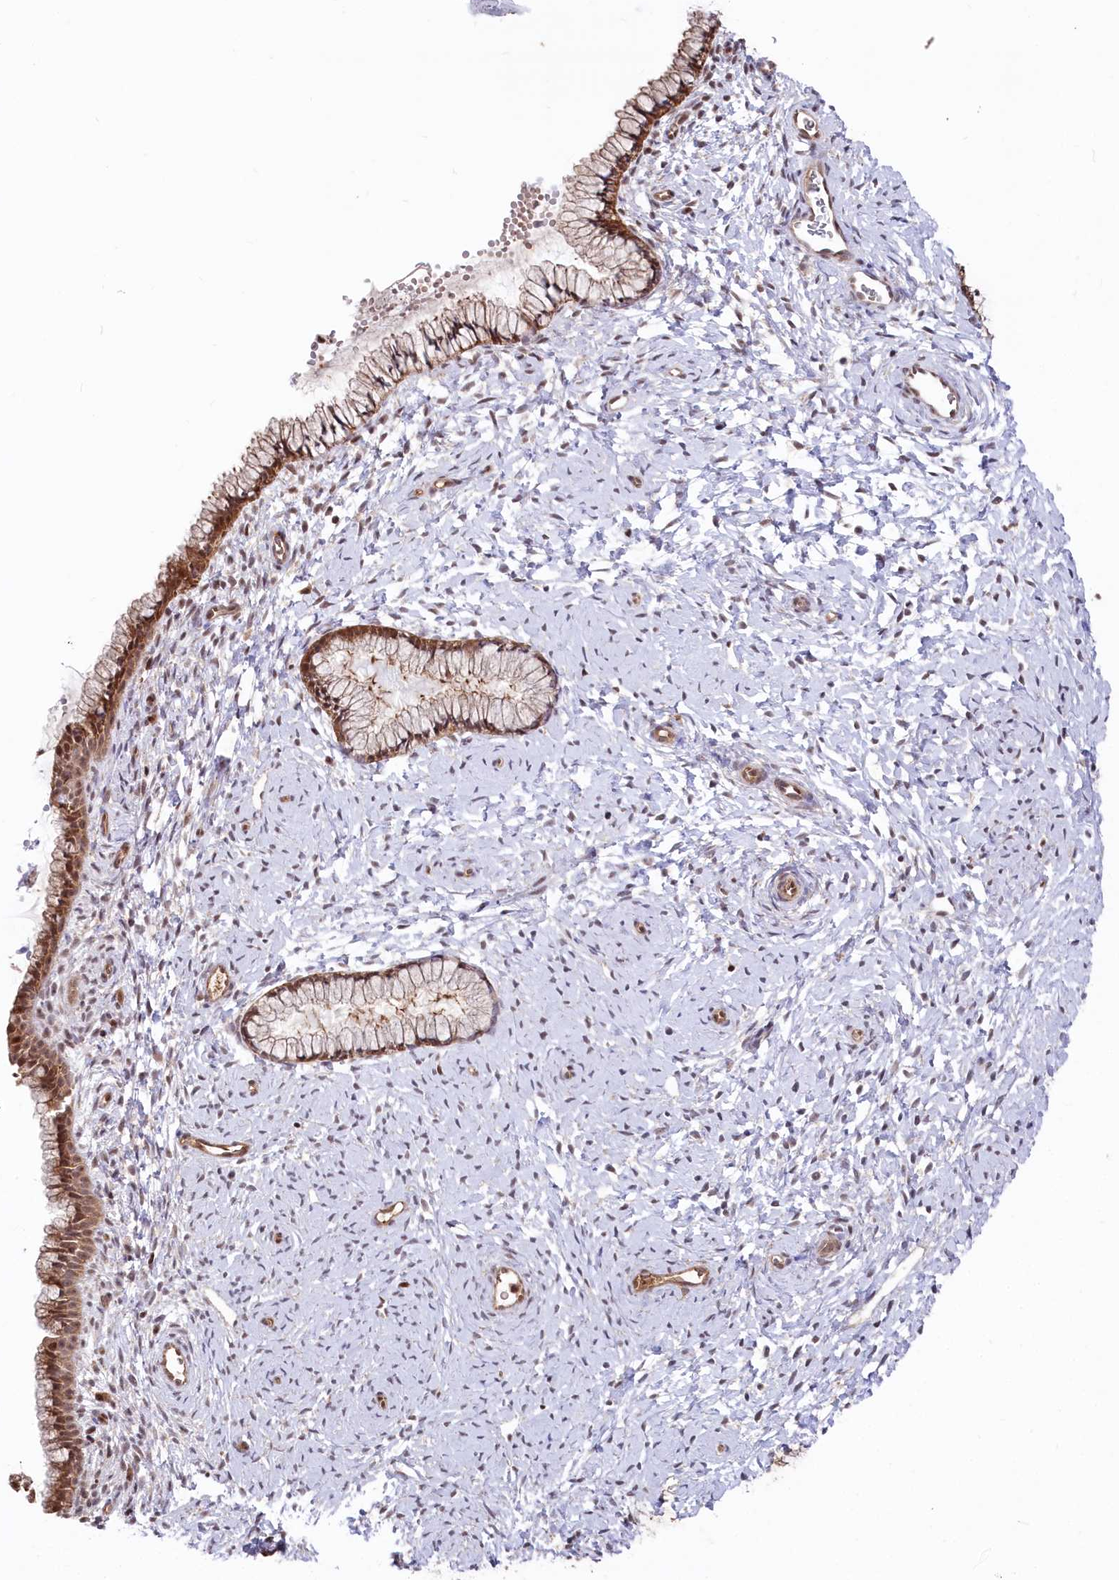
{"staining": {"intensity": "moderate", "quantity": ">75%", "location": "cytoplasmic/membranous,nuclear"}, "tissue": "cervix", "cell_type": "Glandular cells", "image_type": "normal", "snomed": [{"axis": "morphology", "description": "Normal tissue, NOS"}, {"axis": "topography", "description": "Cervix"}], "caption": "IHC of normal human cervix shows medium levels of moderate cytoplasmic/membranous,nuclear positivity in about >75% of glandular cells. (DAB (3,3'-diaminobenzidine) IHC with brightfield microscopy, high magnification).", "gene": "PSMA1", "patient": {"sex": "female", "age": 33}}